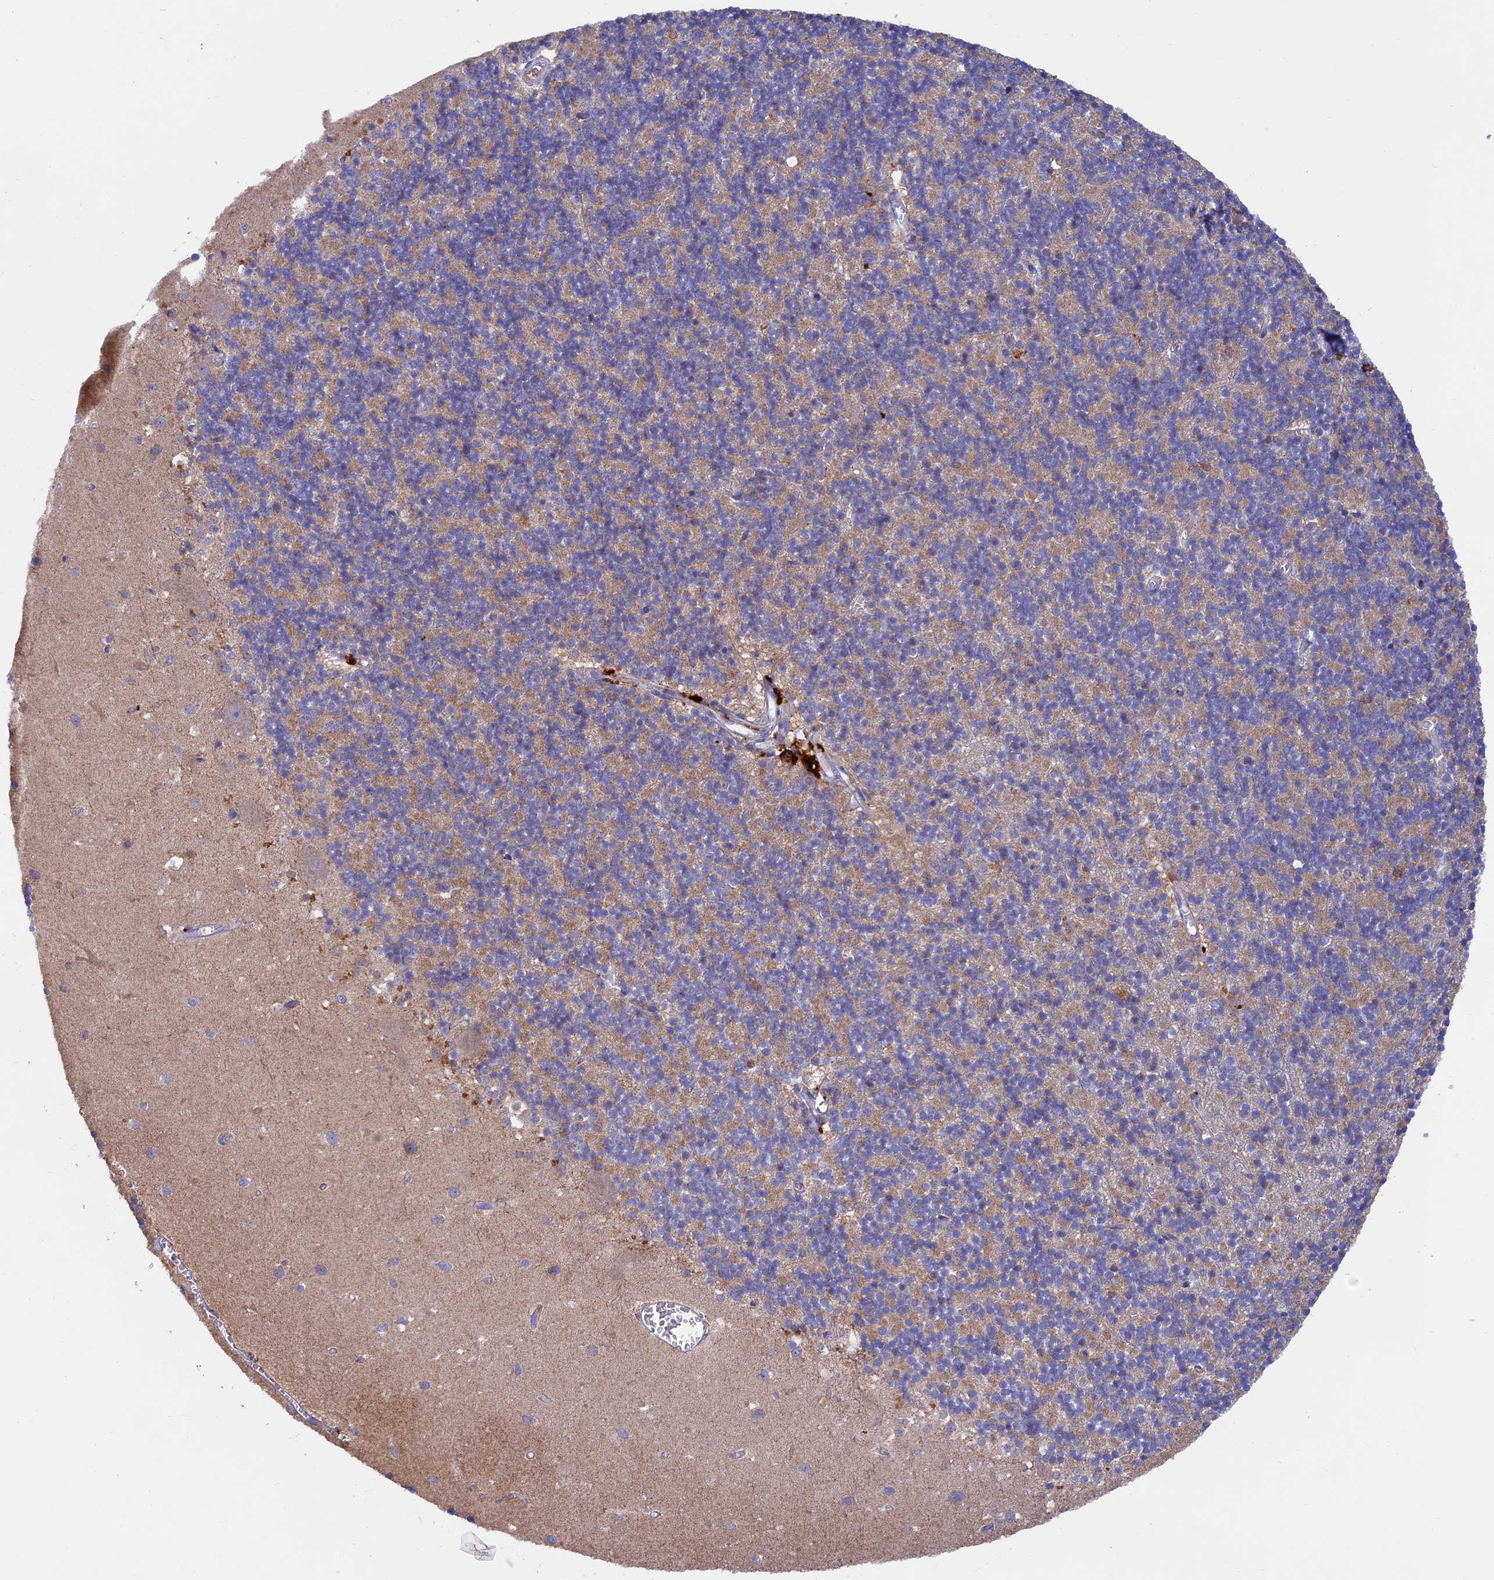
{"staining": {"intensity": "moderate", "quantity": "25%-75%", "location": "cytoplasmic/membranous"}, "tissue": "cerebellum", "cell_type": "Cells in granular layer", "image_type": "normal", "snomed": [{"axis": "morphology", "description": "Normal tissue, NOS"}, {"axis": "topography", "description": "Cerebellum"}], "caption": "High-power microscopy captured an IHC micrograph of normal cerebellum, revealing moderate cytoplasmic/membranous positivity in approximately 25%-75% of cells in granular layer.", "gene": "PTPN9", "patient": {"sex": "male", "age": 54}}